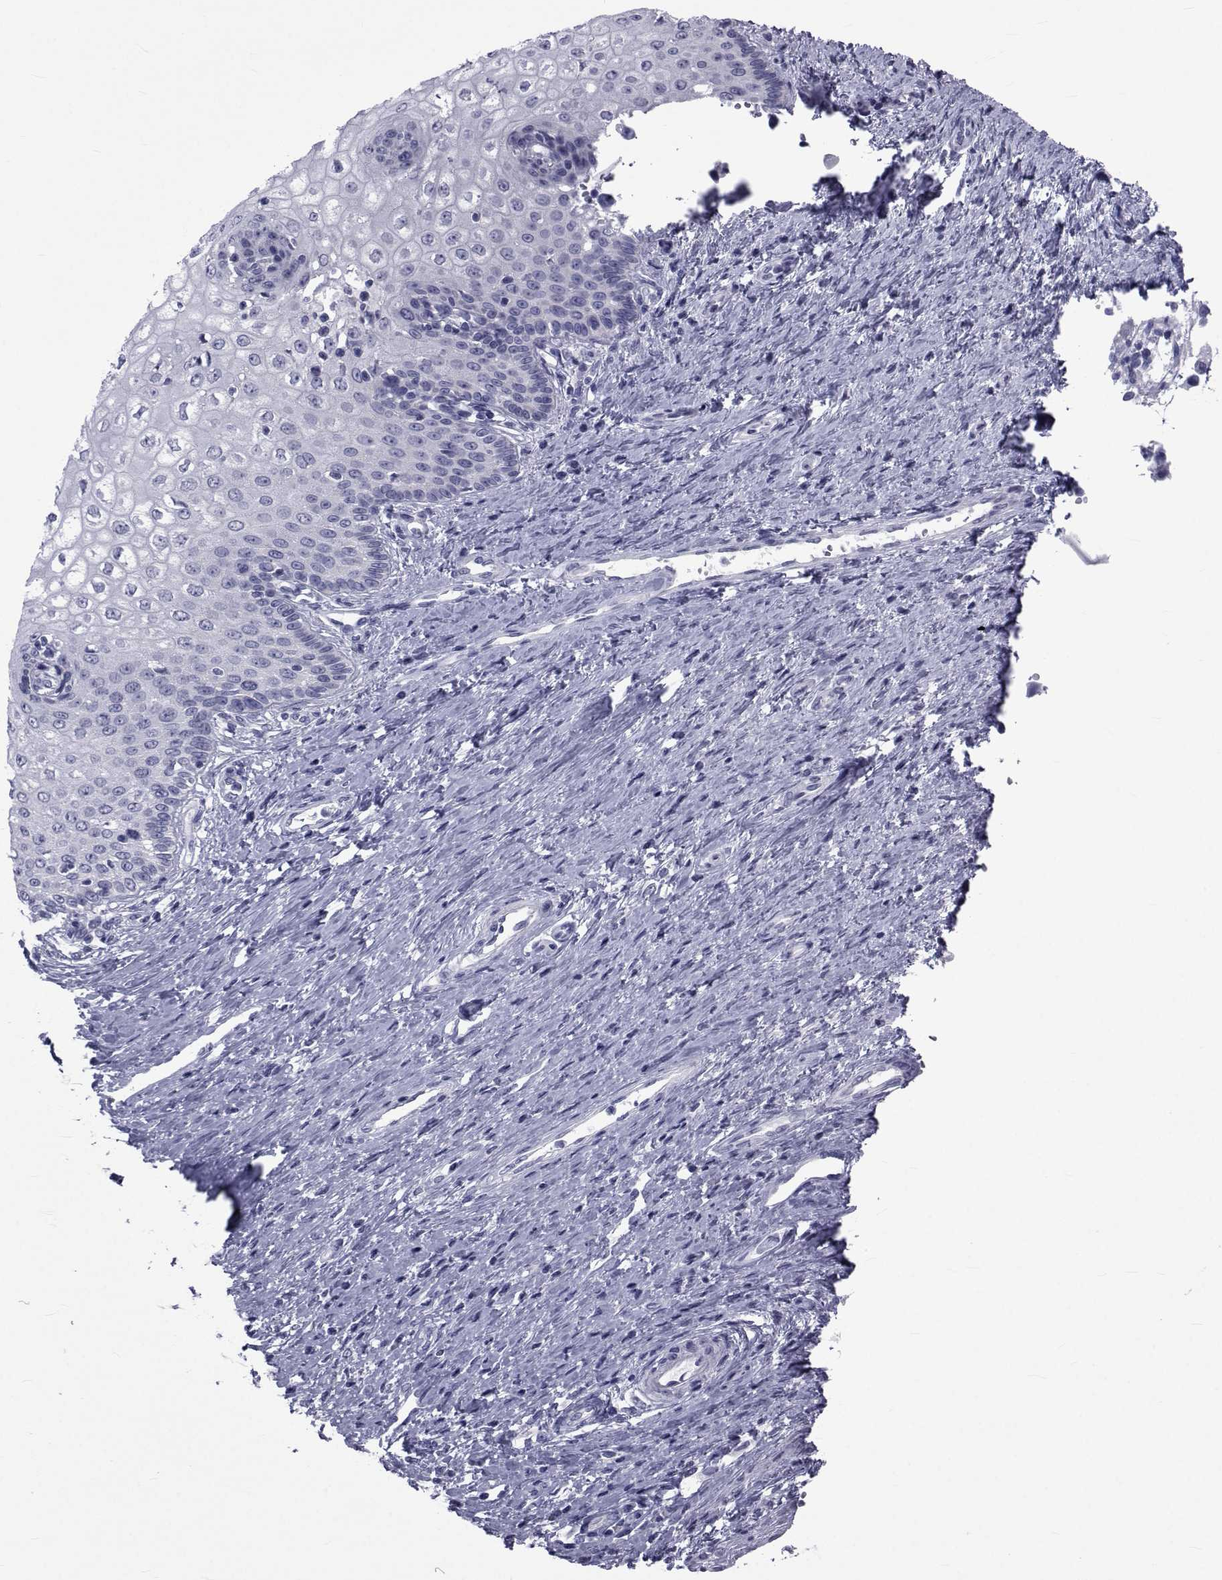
{"staining": {"intensity": "negative", "quantity": "none", "location": "none"}, "tissue": "cervical cancer", "cell_type": "Tumor cells", "image_type": "cancer", "snomed": [{"axis": "morphology", "description": "Squamous cell carcinoma, NOS"}, {"axis": "topography", "description": "Cervix"}], "caption": "Tumor cells show no significant positivity in squamous cell carcinoma (cervical).", "gene": "GKAP1", "patient": {"sex": "female", "age": 26}}